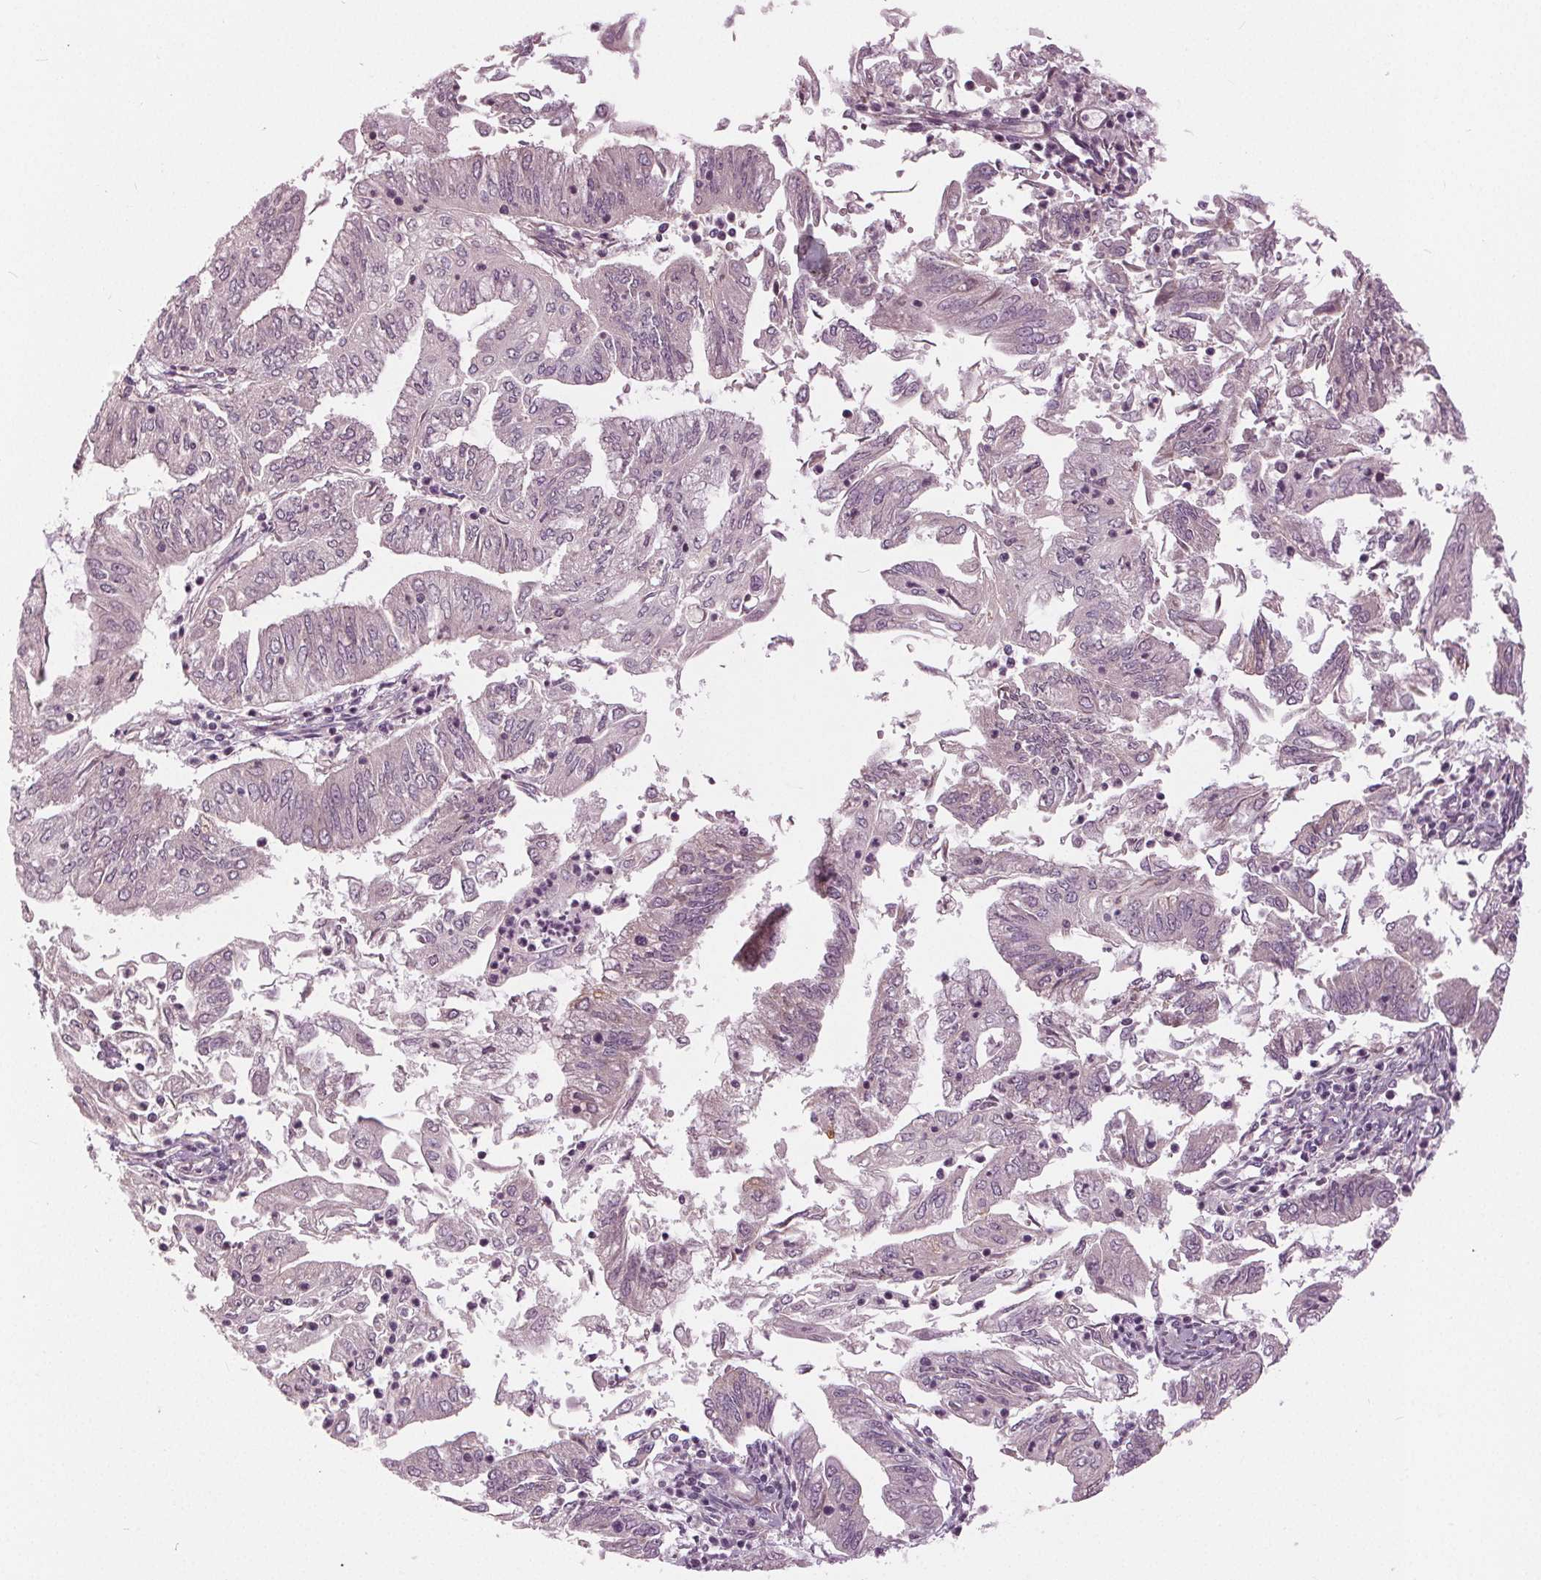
{"staining": {"intensity": "negative", "quantity": "none", "location": "none"}, "tissue": "endometrial cancer", "cell_type": "Tumor cells", "image_type": "cancer", "snomed": [{"axis": "morphology", "description": "Adenocarcinoma, NOS"}, {"axis": "topography", "description": "Endometrium"}], "caption": "Tumor cells are negative for brown protein staining in endometrial cancer (adenocarcinoma). The staining is performed using DAB brown chromogen with nuclei counter-stained in using hematoxylin.", "gene": "KLK13", "patient": {"sex": "female", "age": 55}}